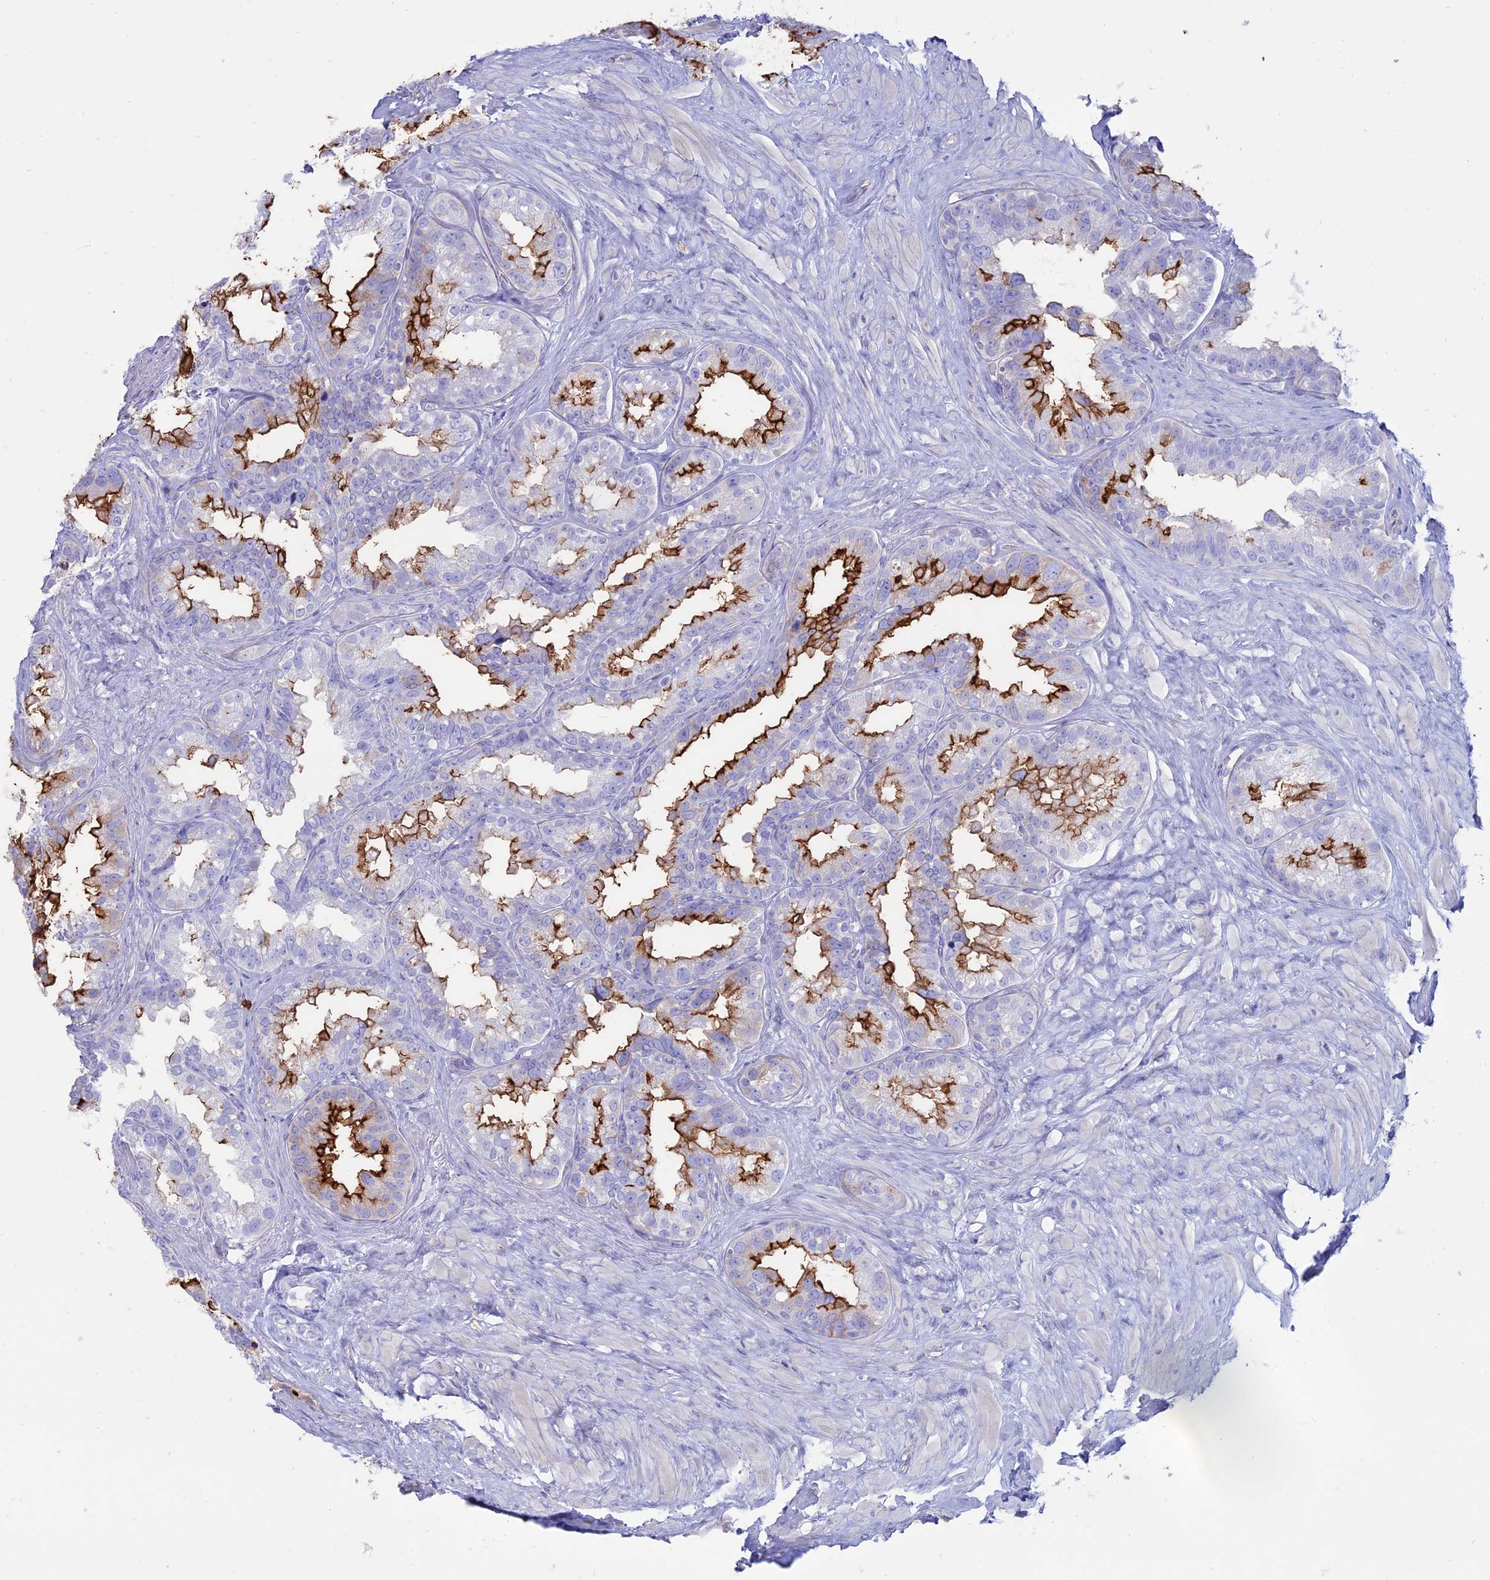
{"staining": {"intensity": "strong", "quantity": "25%-75%", "location": "cytoplasmic/membranous"}, "tissue": "seminal vesicle", "cell_type": "Glandular cells", "image_type": "normal", "snomed": [{"axis": "morphology", "description": "Normal tissue, NOS"}, {"axis": "topography", "description": "Seminal veicle"}], "caption": "Protein positivity by IHC demonstrates strong cytoplasmic/membranous positivity in about 25%-75% of glandular cells in normal seminal vesicle. (Brightfield microscopy of DAB IHC at high magnification).", "gene": "OR2AE1", "patient": {"sex": "male", "age": 80}}